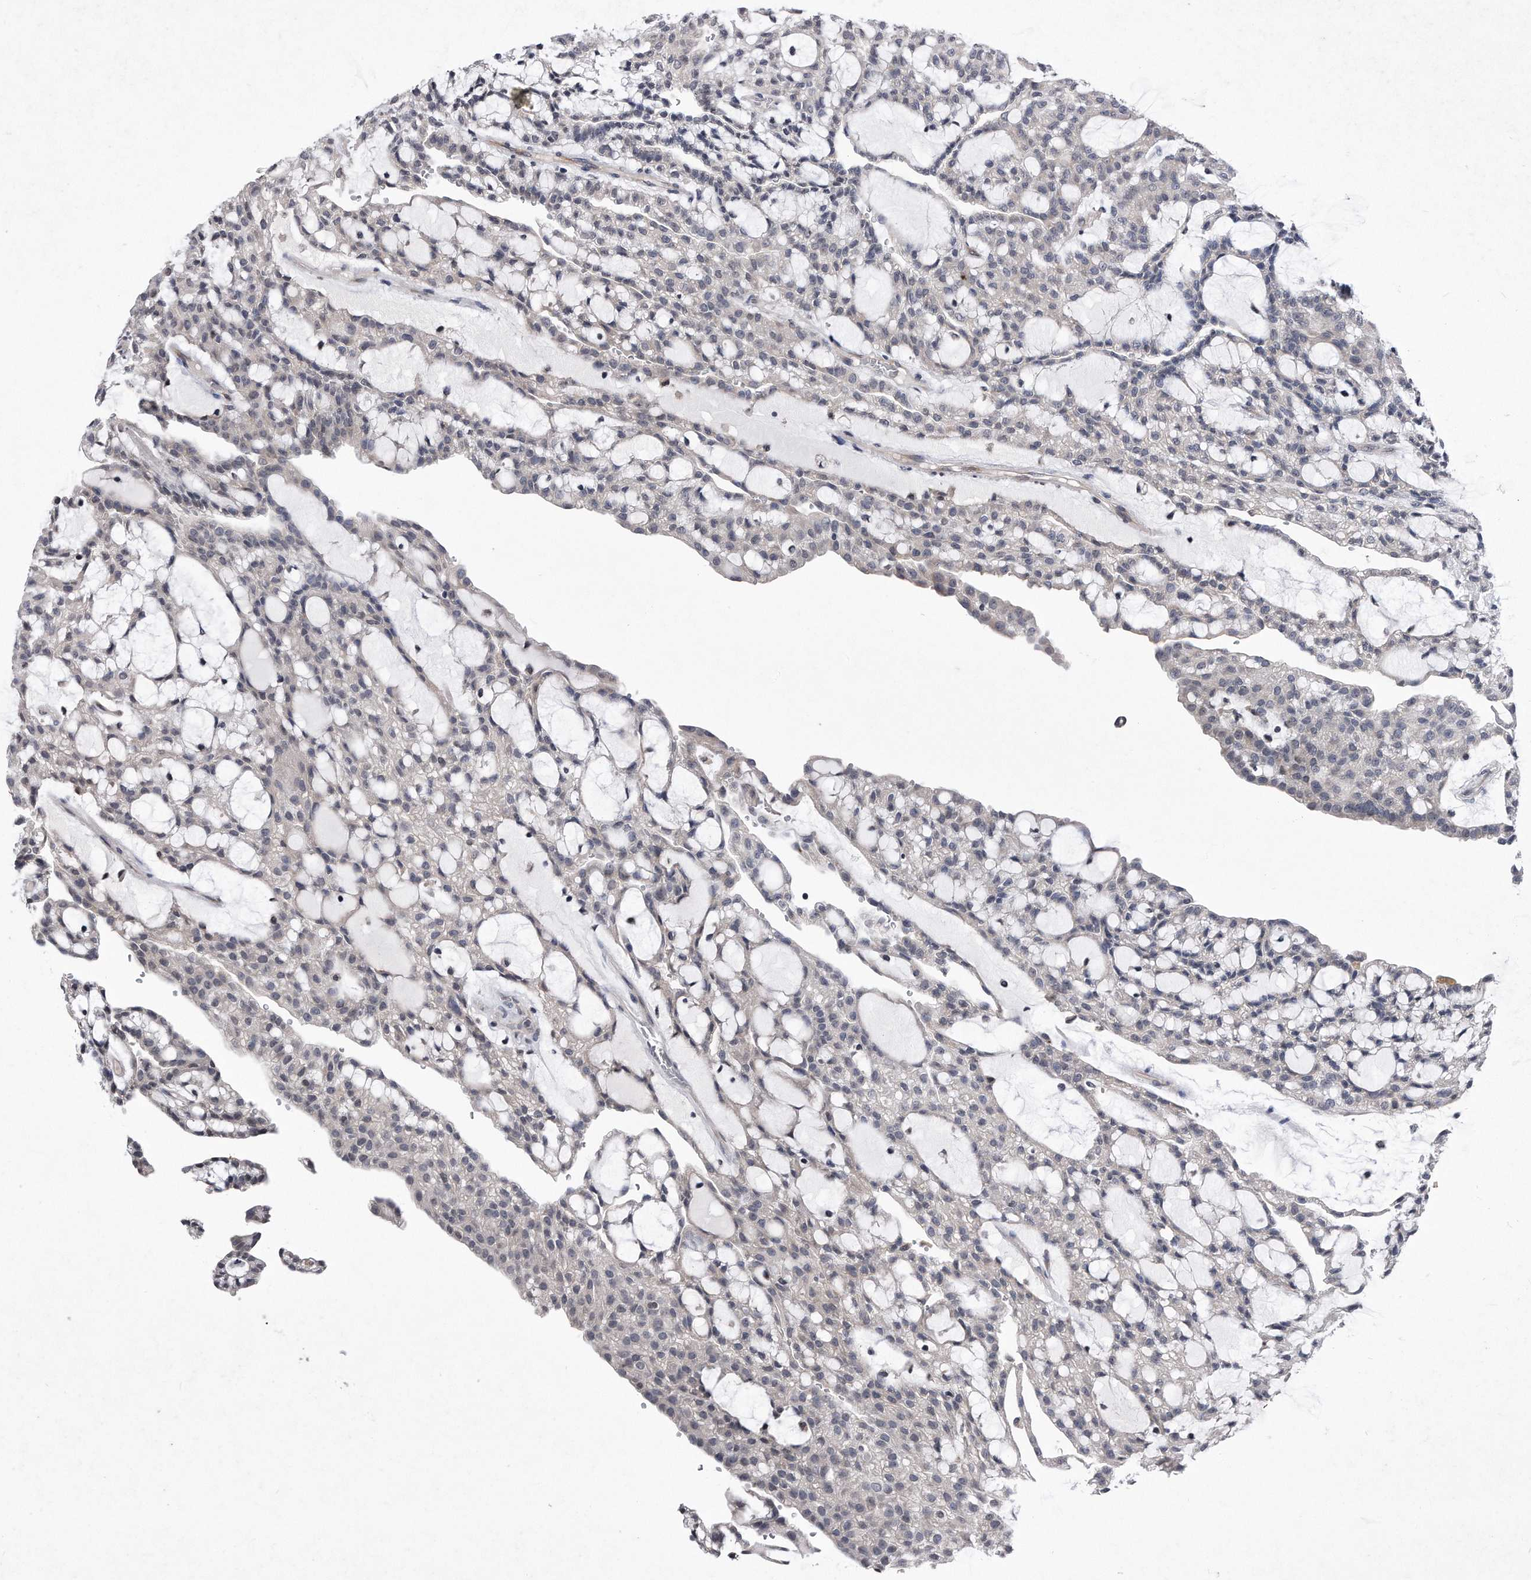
{"staining": {"intensity": "negative", "quantity": "none", "location": "none"}, "tissue": "renal cancer", "cell_type": "Tumor cells", "image_type": "cancer", "snomed": [{"axis": "morphology", "description": "Adenocarcinoma, NOS"}, {"axis": "topography", "description": "Kidney"}], "caption": "DAB (3,3'-diaminobenzidine) immunohistochemical staining of human adenocarcinoma (renal) shows no significant staining in tumor cells. (Stains: DAB (3,3'-diaminobenzidine) immunohistochemistry (IHC) with hematoxylin counter stain, Microscopy: brightfield microscopy at high magnification).", "gene": "DAB1", "patient": {"sex": "male", "age": 63}}